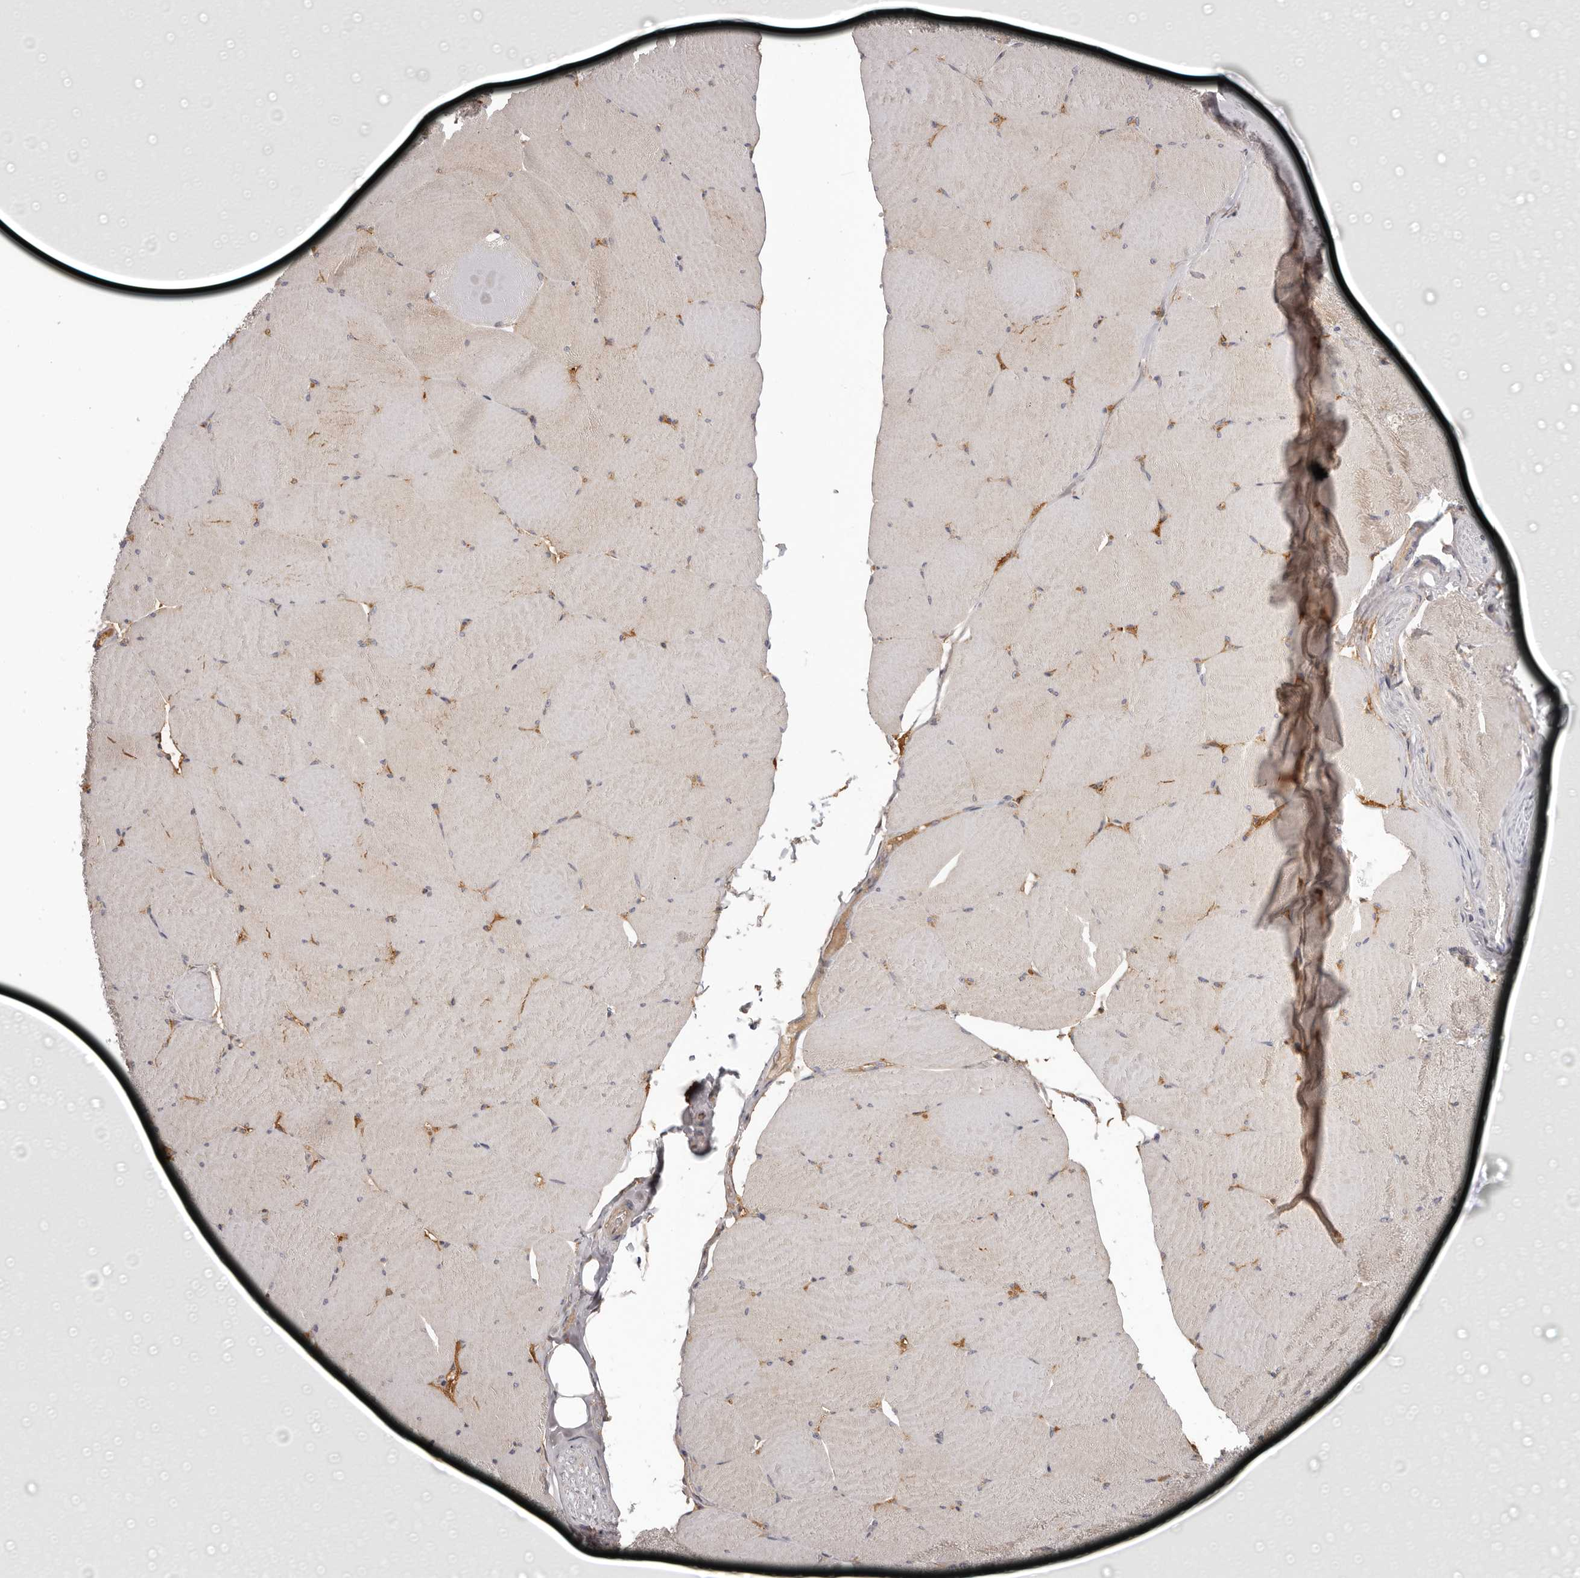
{"staining": {"intensity": "weak", "quantity": "25%-75%", "location": "cytoplasmic/membranous"}, "tissue": "skeletal muscle", "cell_type": "Myocytes", "image_type": "normal", "snomed": [{"axis": "morphology", "description": "Normal tissue, NOS"}, {"axis": "topography", "description": "Skeletal muscle"}, {"axis": "topography", "description": "Head-Neck"}], "caption": "A photomicrograph of skeletal muscle stained for a protein displays weak cytoplasmic/membranous brown staining in myocytes. (Brightfield microscopy of DAB IHC at high magnification).", "gene": "OTUD3", "patient": {"sex": "male", "age": 66}}